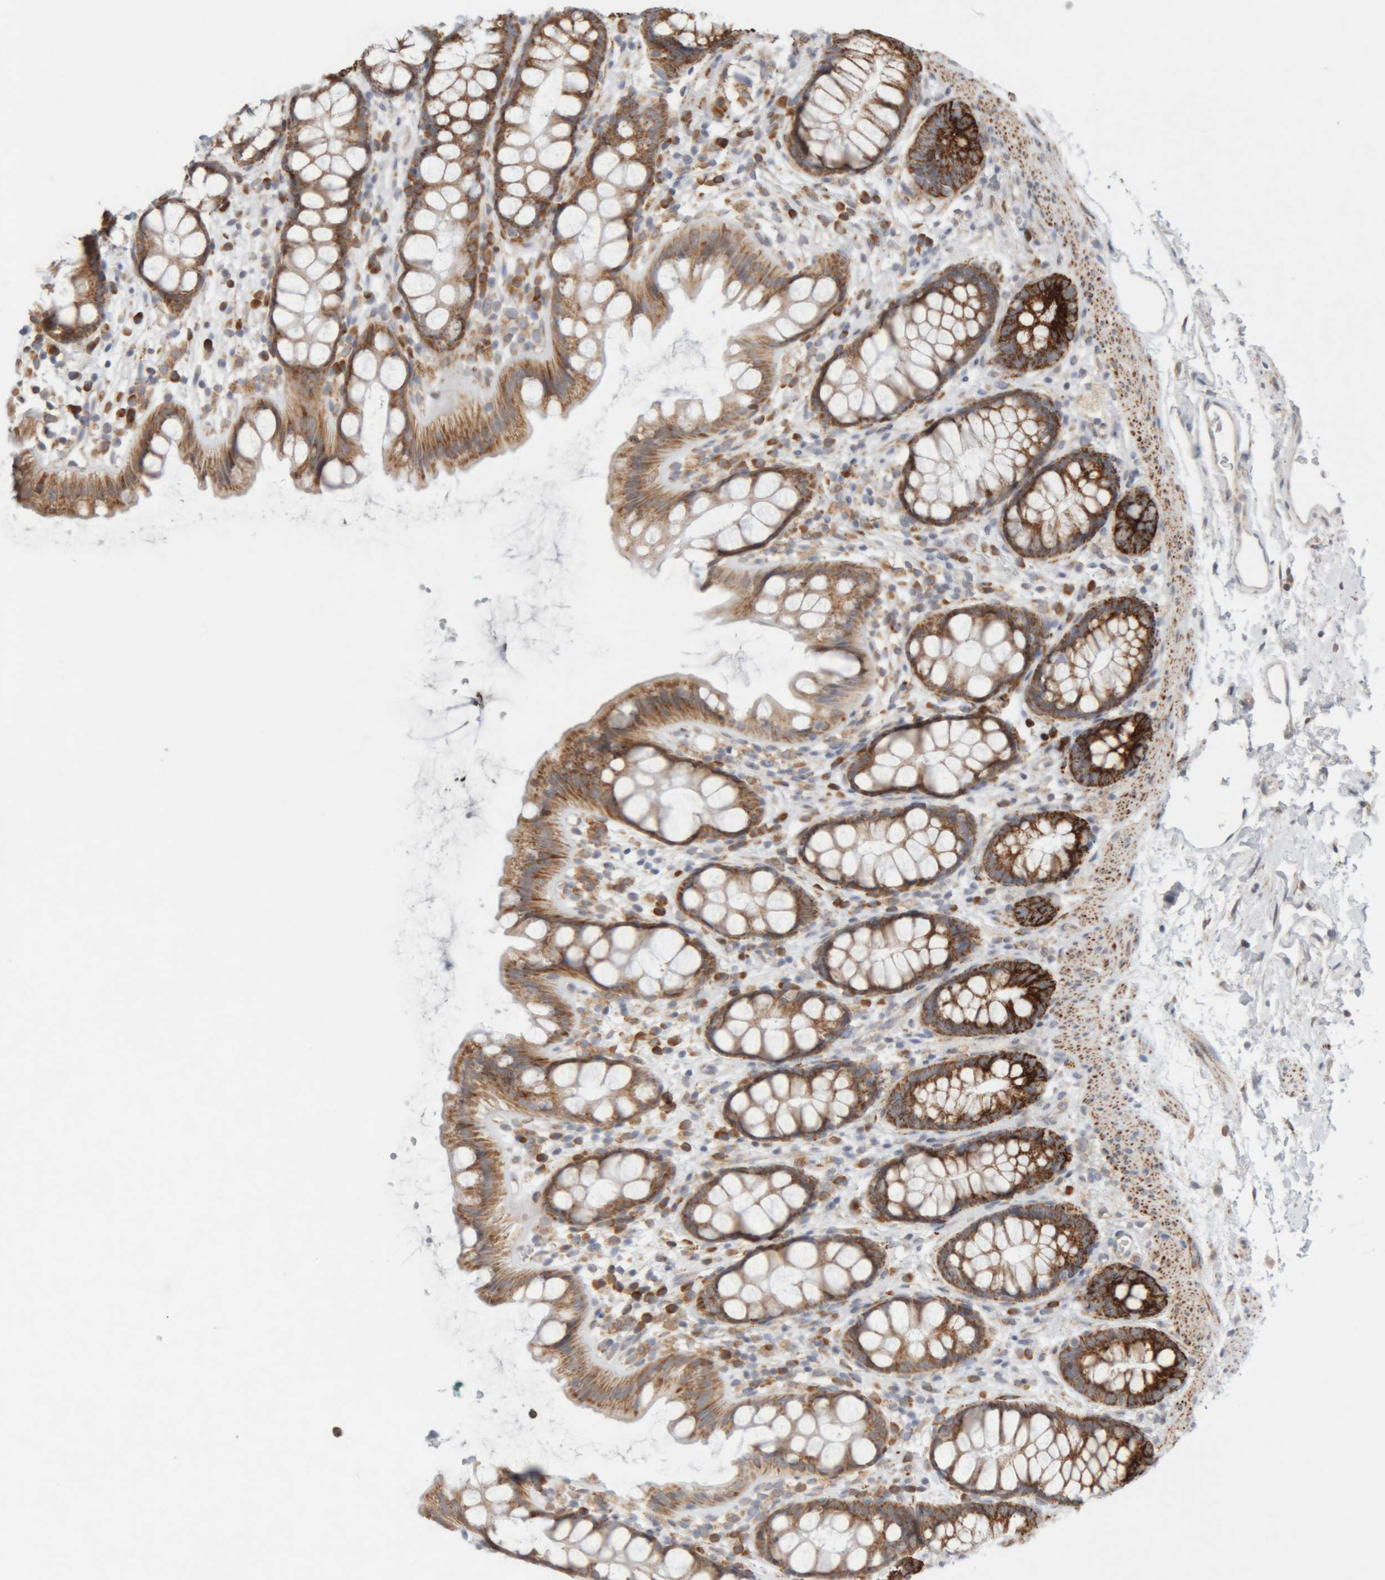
{"staining": {"intensity": "strong", "quantity": ">75%", "location": "cytoplasmic/membranous"}, "tissue": "rectum", "cell_type": "Glandular cells", "image_type": "normal", "snomed": [{"axis": "morphology", "description": "Normal tissue, NOS"}, {"axis": "topography", "description": "Rectum"}], "caption": "Protein positivity by IHC exhibits strong cytoplasmic/membranous expression in approximately >75% of glandular cells in benign rectum.", "gene": "RPN2", "patient": {"sex": "female", "age": 65}}